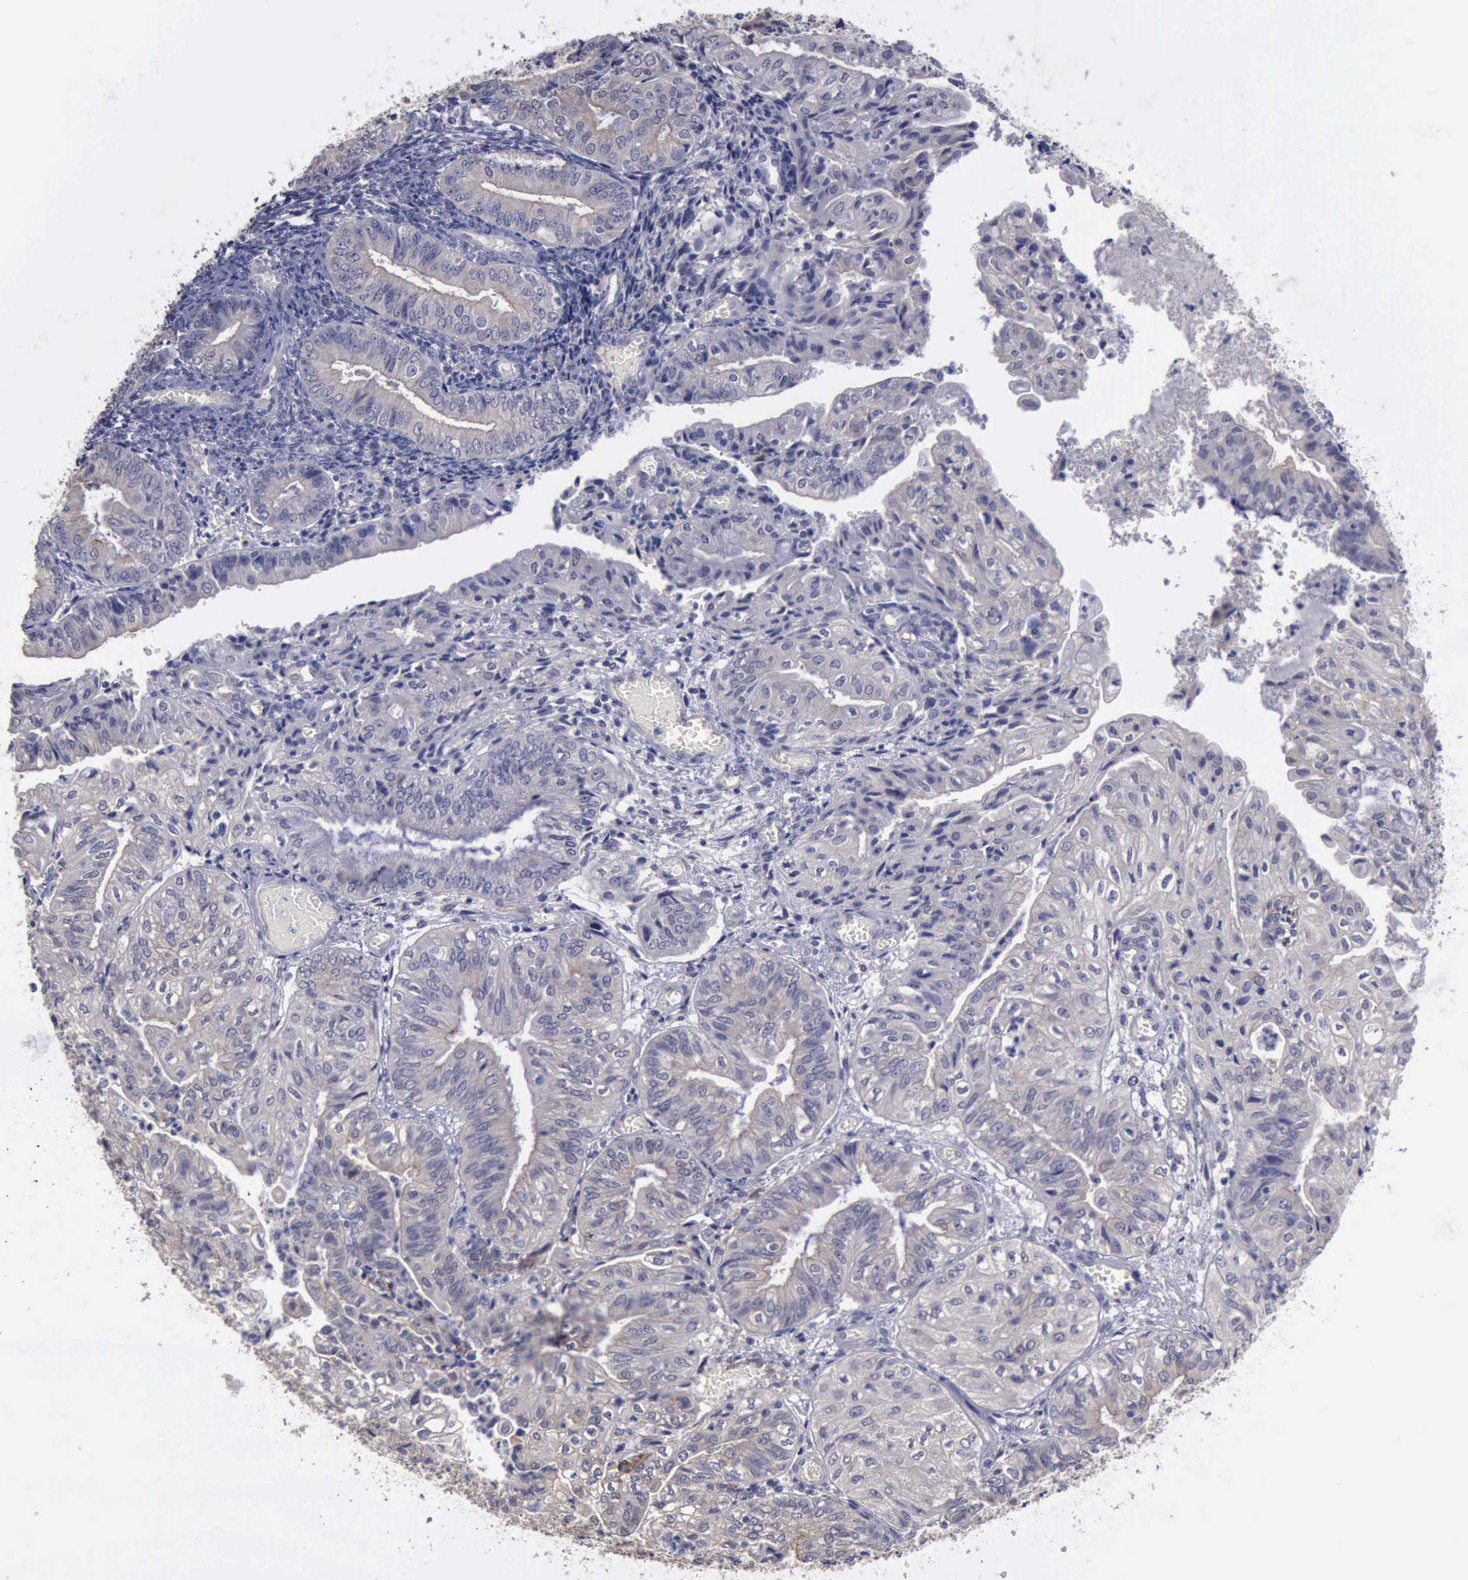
{"staining": {"intensity": "weak", "quantity": "25%-75%", "location": "cytoplasmic/membranous"}, "tissue": "endometrial cancer", "cell_type": "Tumor cells", "image_type": "cancer", "snomed": [{"axis": "morphology", "description": "Adenocarcinoma, NOS"}, {"axis": "topography", "description": "Endometrium"}], "caption": "Human endometrial cancer (adenocarcinoma) stained with a protein marker exhibits weak staining in tumor cells.", "gene": "PHKA1", "patient": {"sex": "female", "age": 55}}